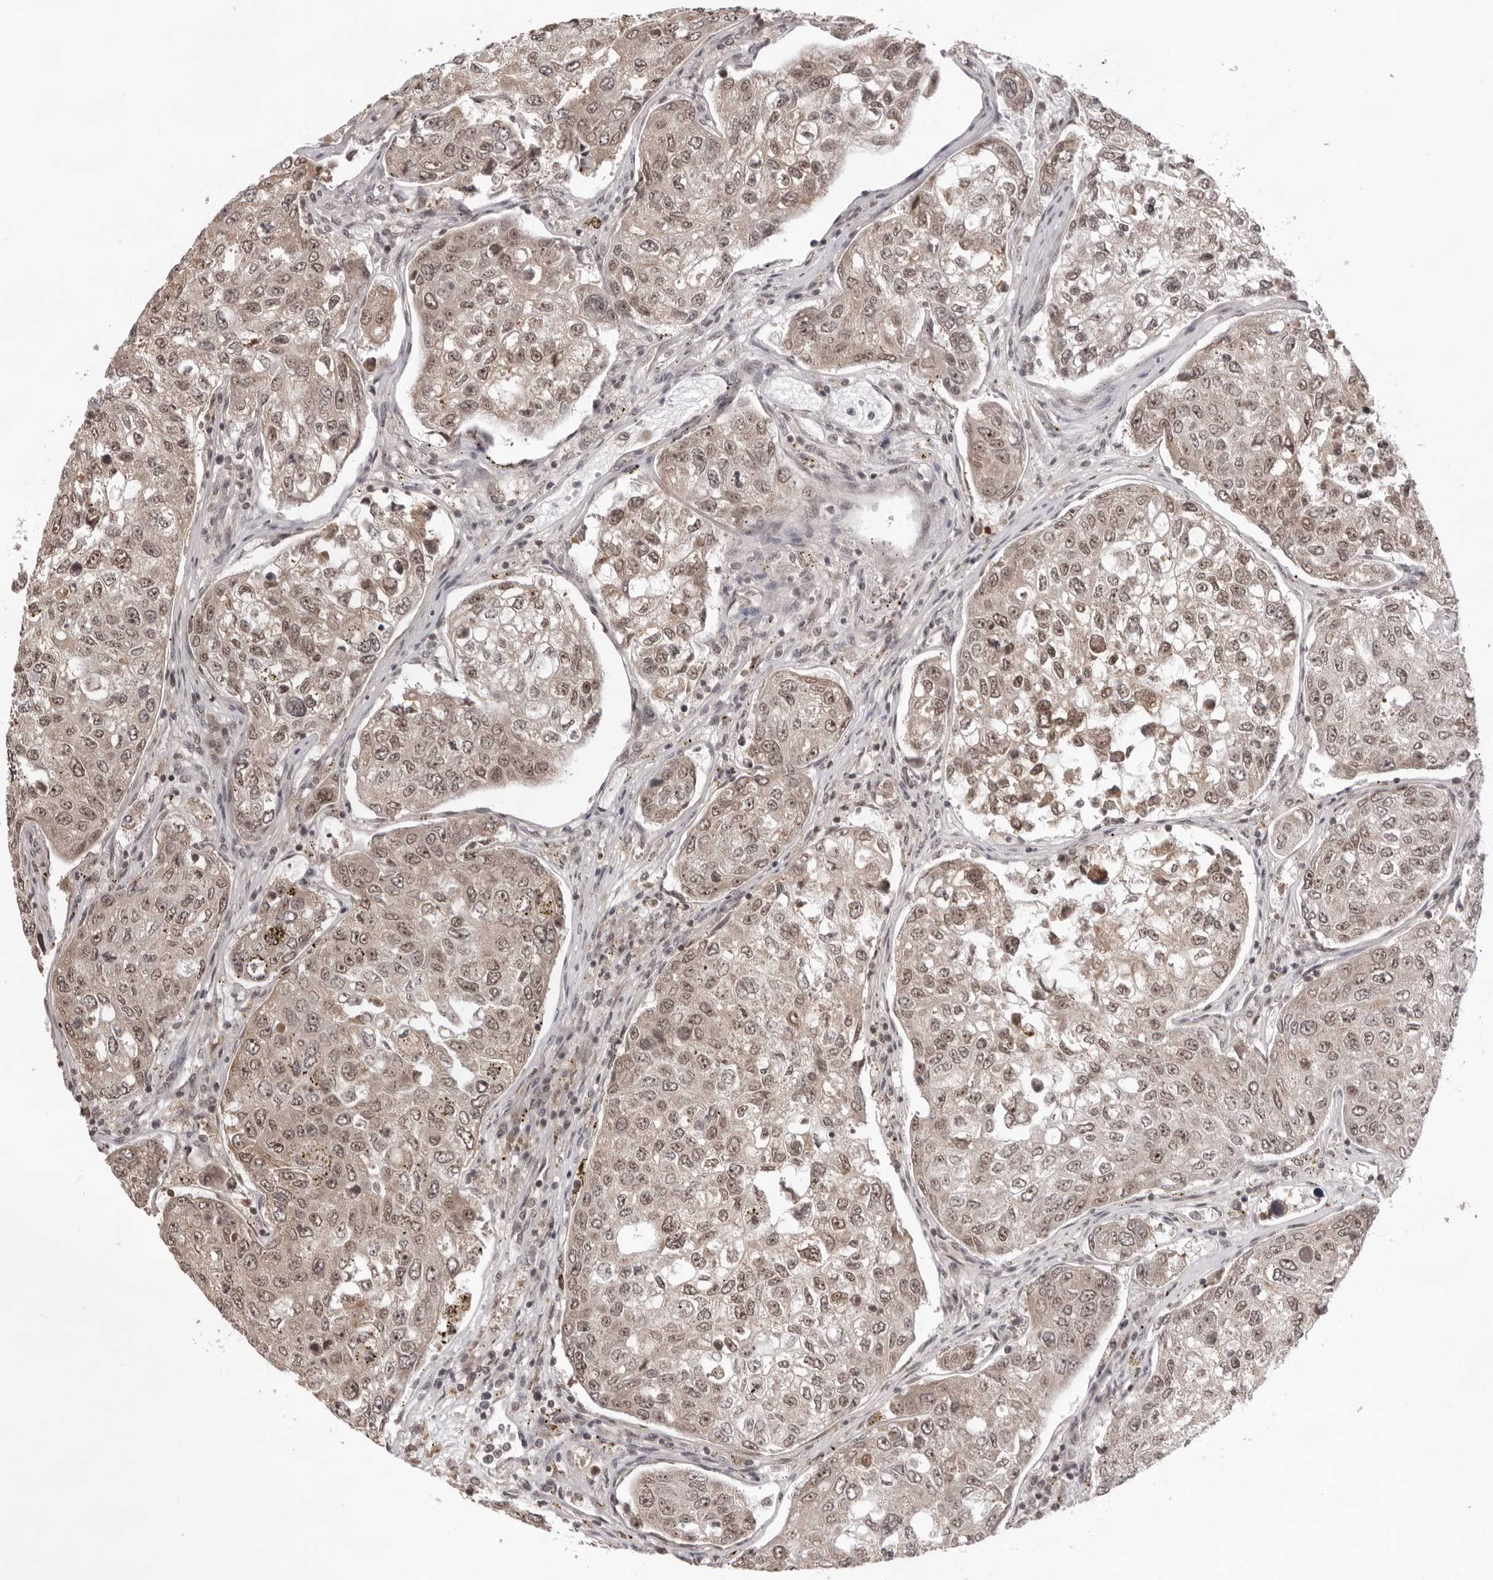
{"staining": {"intensity": "weak", "quantity": ">75%", "location": "nuclear"}, "tissue": "urothelial cancer", "cell_type": "Tumor cells", "image_type": "cancer", "snomed": [{"axis": "morphology", "description": "Urothelial carcinoma, High grade"}, {"axis": "topography", "description": "Lymph node"}, {"axis": "topography", "description": "Urinary bladder"}], "caption": "Urothelial cancer stained with DAB immunohistochemistry (IHC) demonstrates low levels of weak nuclear expression in about >75% of tumor cells. The protein is shown in brown color, while the nuclei are stained blue.", "gene": "EXOSC10", "patient": {"sex": "male", "age": 51}}